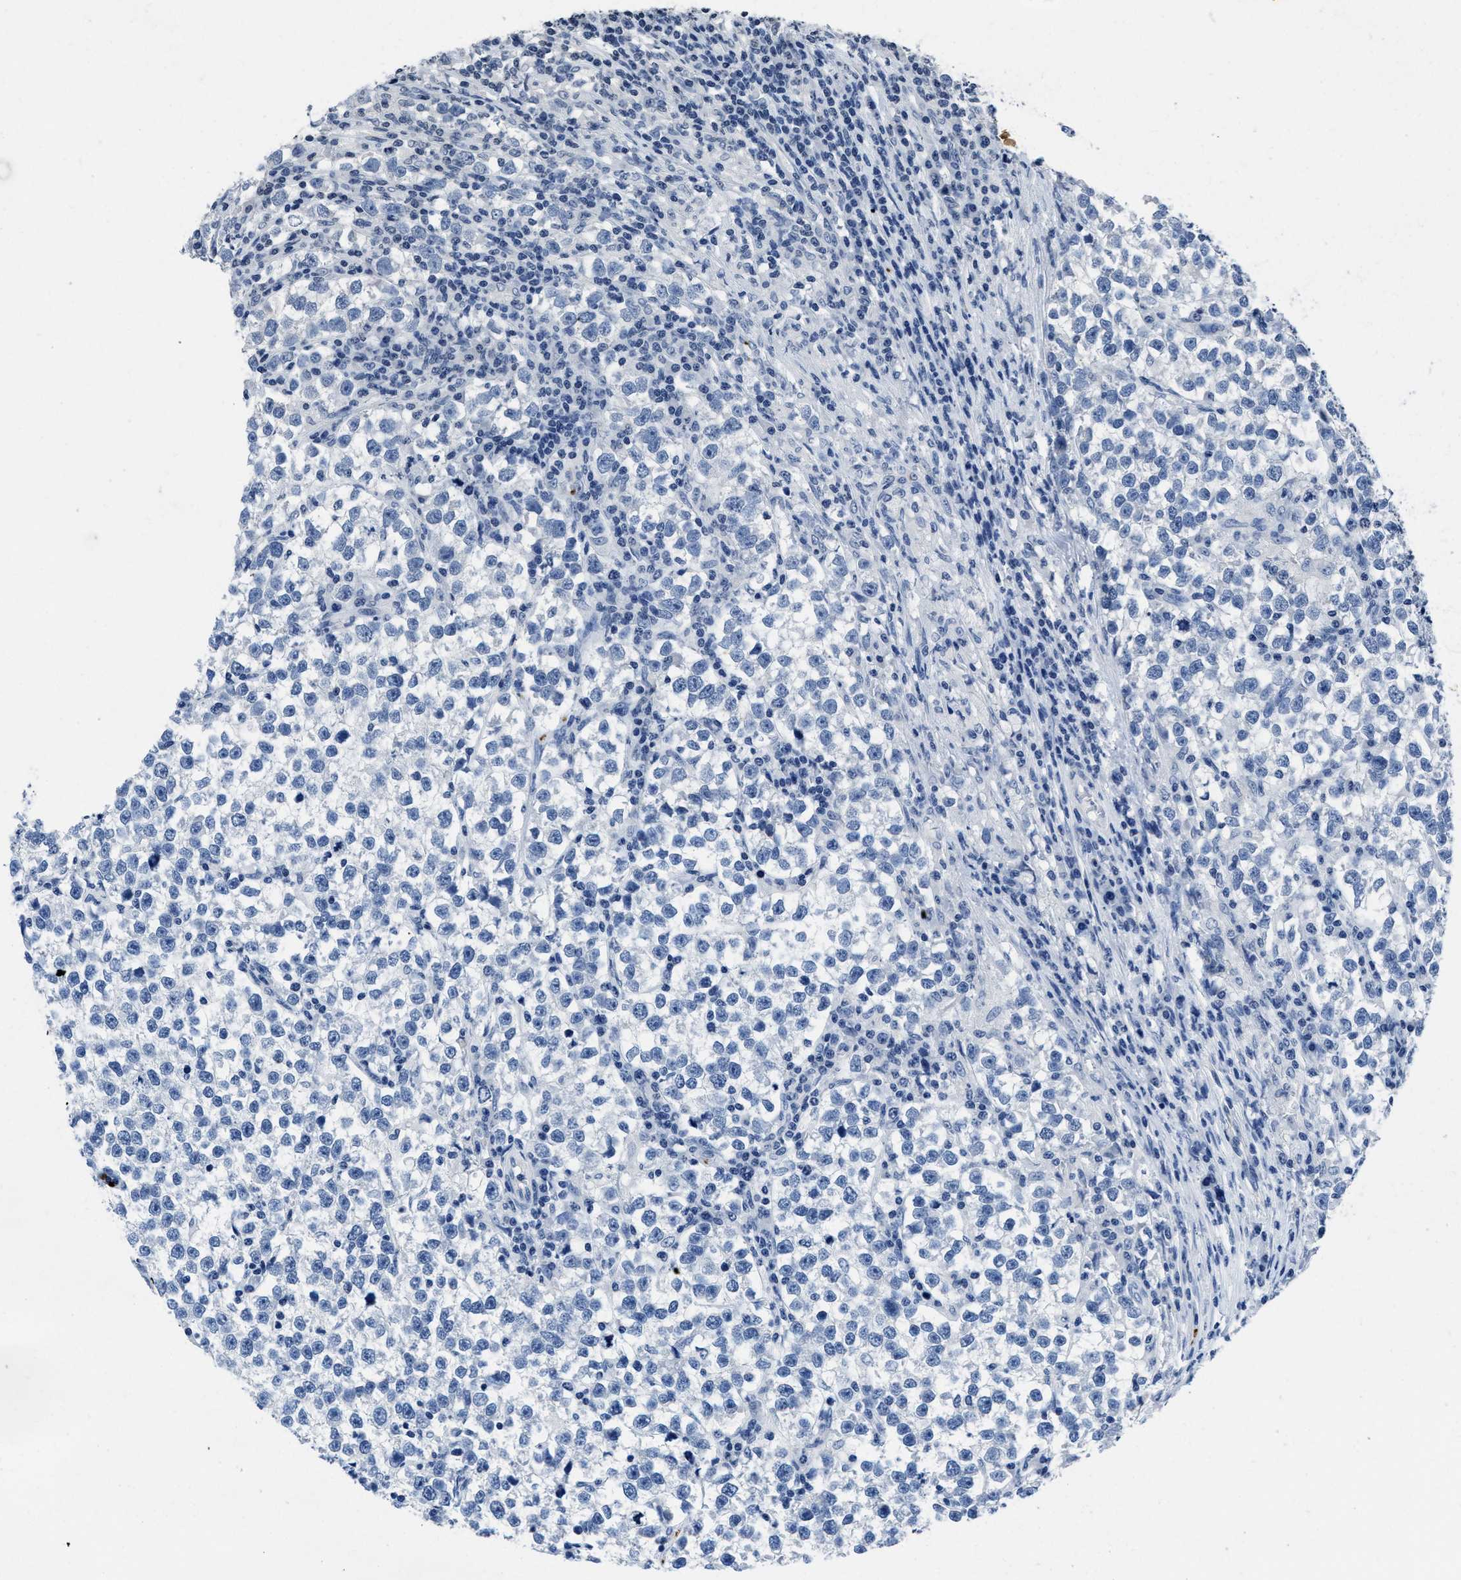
{"staining": {"intensity": "negative", "quantity": "none", "location": "none"}, "tissue": "testis cancer", "cell_type": "Tumor cells", "image_type": "cancer", "snomed": [{"axis": "morphology", "description": "Normal tissue, NOS"}, {"axis": "morphology", "description": "Seminoma, NOS"}, {"axis": "topography", "description": "Testis"}], "caption": "A high-resolution image shows immunohistochemistry (IHC) staining of testis seminoma, which displays no significant positivity in tumor cells.", "gene": "ITGA2B", "patient": {"sex": "male", "age": 43}}